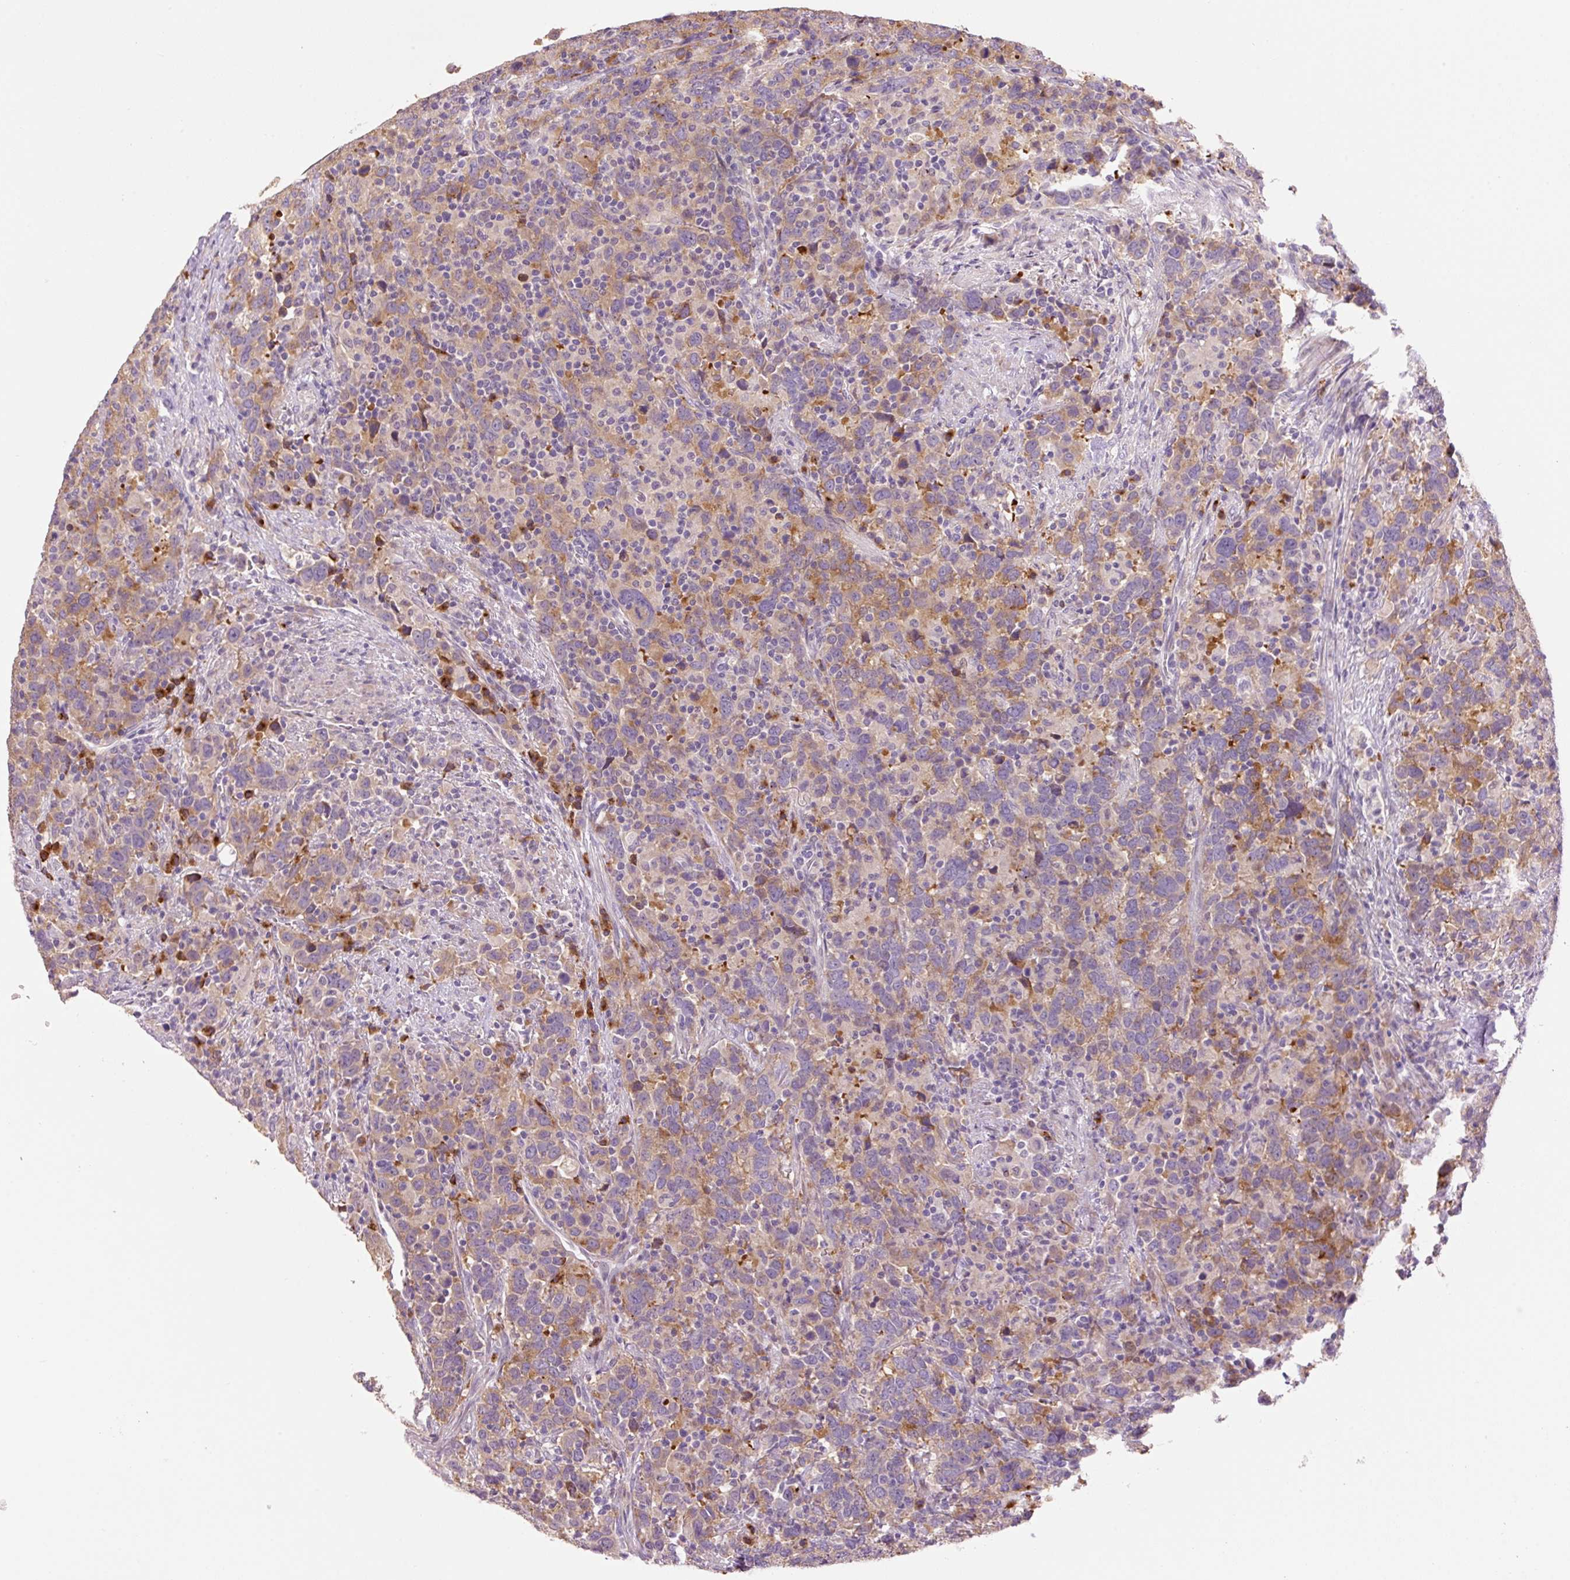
{"staining": {"intensity": "moderate", "quantity": ">75%", "location": "cytoplasmic/membranous"}, "tissue": "urothelial cancer", "cell_type": "Tumor cells", "image_type": "cancer", "snomed": [{"axis": "morphology", "description": "Urothelial carcinoma, High grade"}, {"axis": "topography", "description": "Urinary bladder"}], "caption": "Brown immunohistochemical staining in human high-grade urothelial carcinoma shows moderate cytoplasmic/membranous expression in approximately >75% of tumor cells. (DAB (3,3'-diaminobenzidine) IHC, brown staining for protein, blue staining for nuclei).", "gene": "HAX1", "patient": {"sex": "male", "age": 61}}